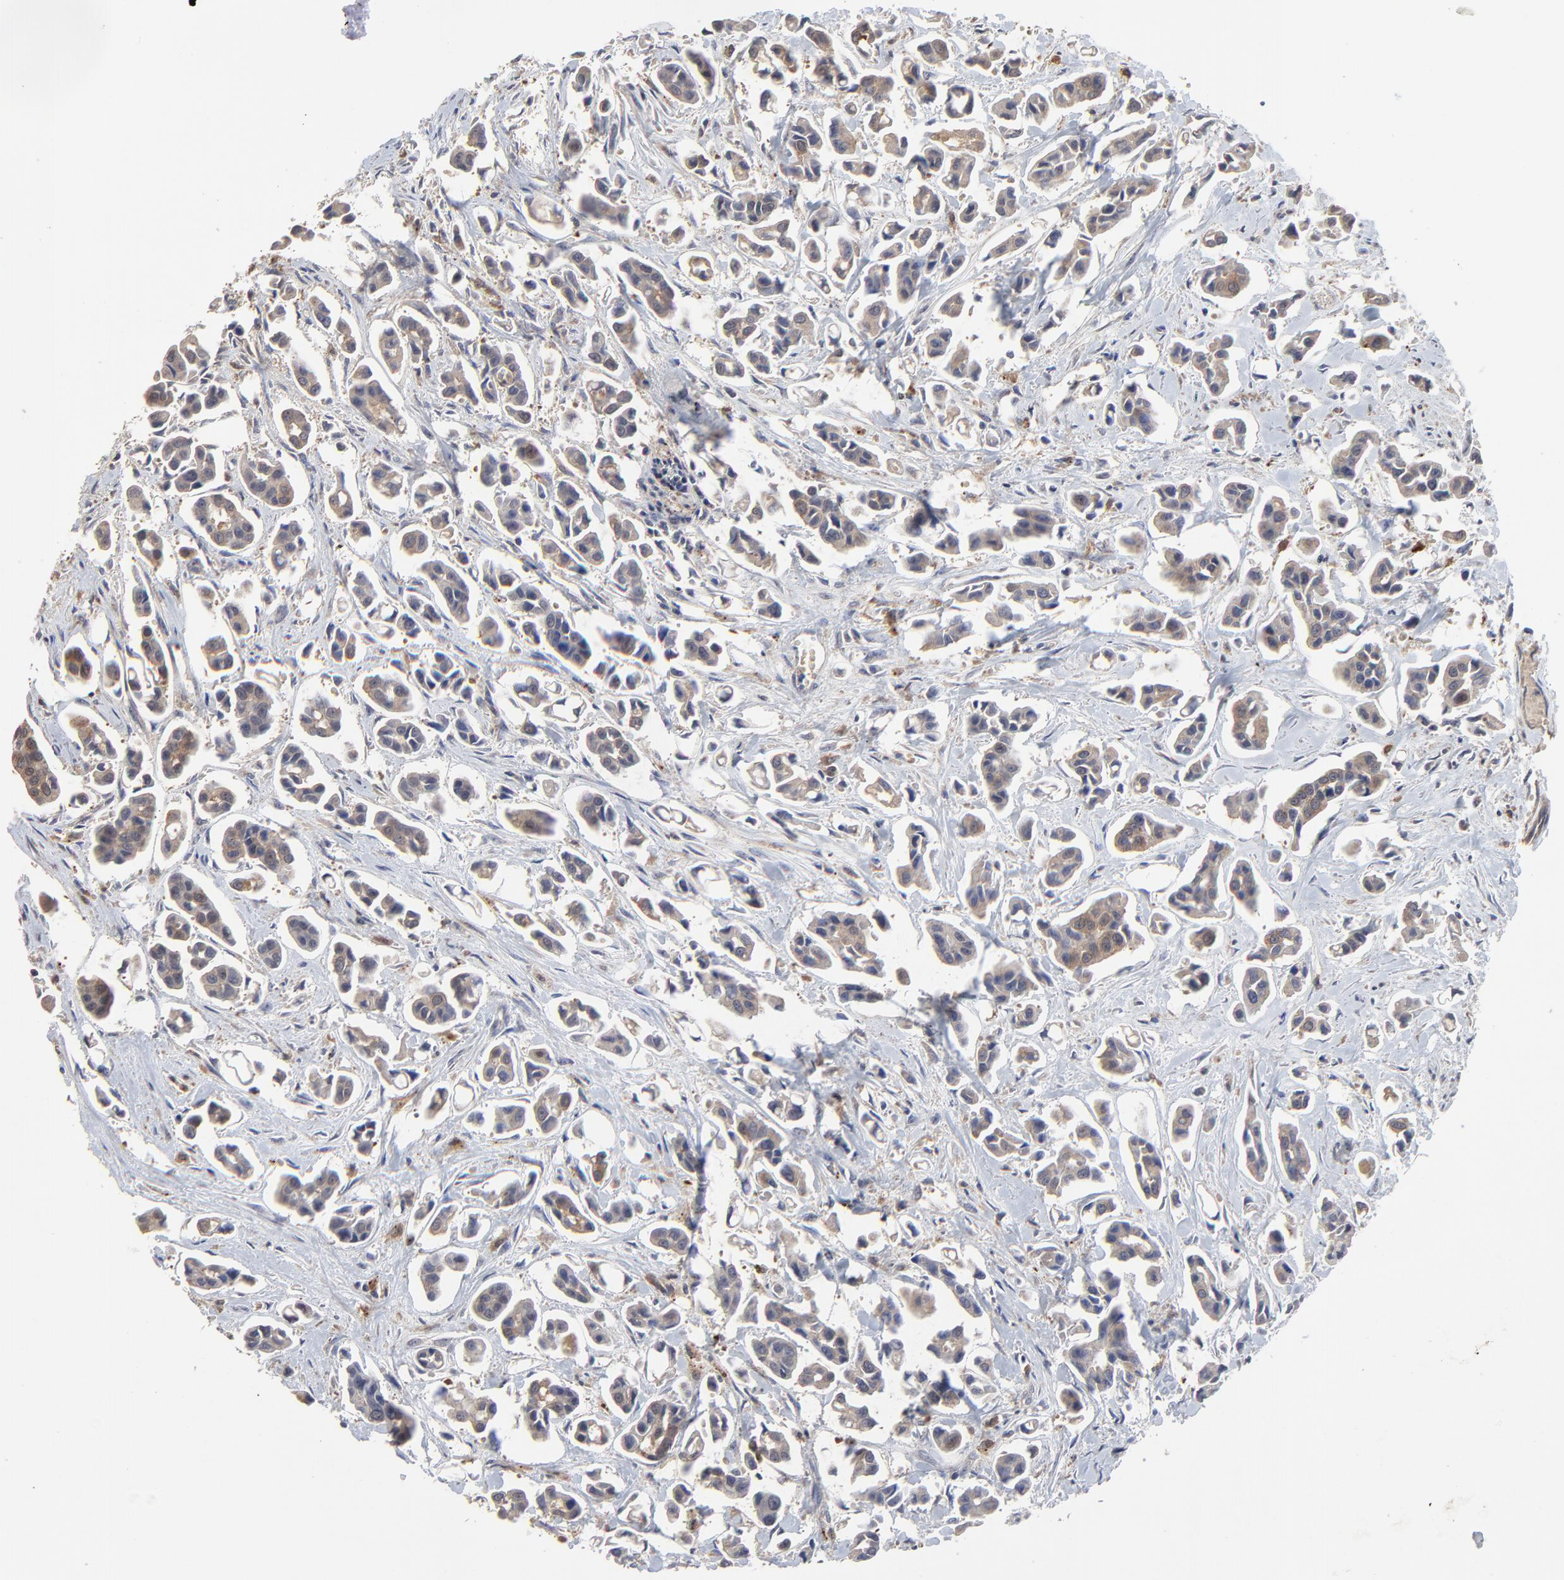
{"staining": {"intensity": "weak", "quantity": ">75%", "location": "cytoplasmic/membranous"}, "tissue": "urothelial cancer", "cell_type": "Tumor cells", "image_type": "cancer", "snomed": [{"axis": "morphology", "description": "Urothelial carcinoma, High grade"}, {"axis": "topography", "description": "Urinary bladder"}], "caption": "Human urothelial cancer stained for a protein (brown) exhibits weak cytoplasmic/membranous positive positivity in about >75% of tumor cells.", "gene": "LGALS3", "patient": {"sex": "male", "age": 66}}